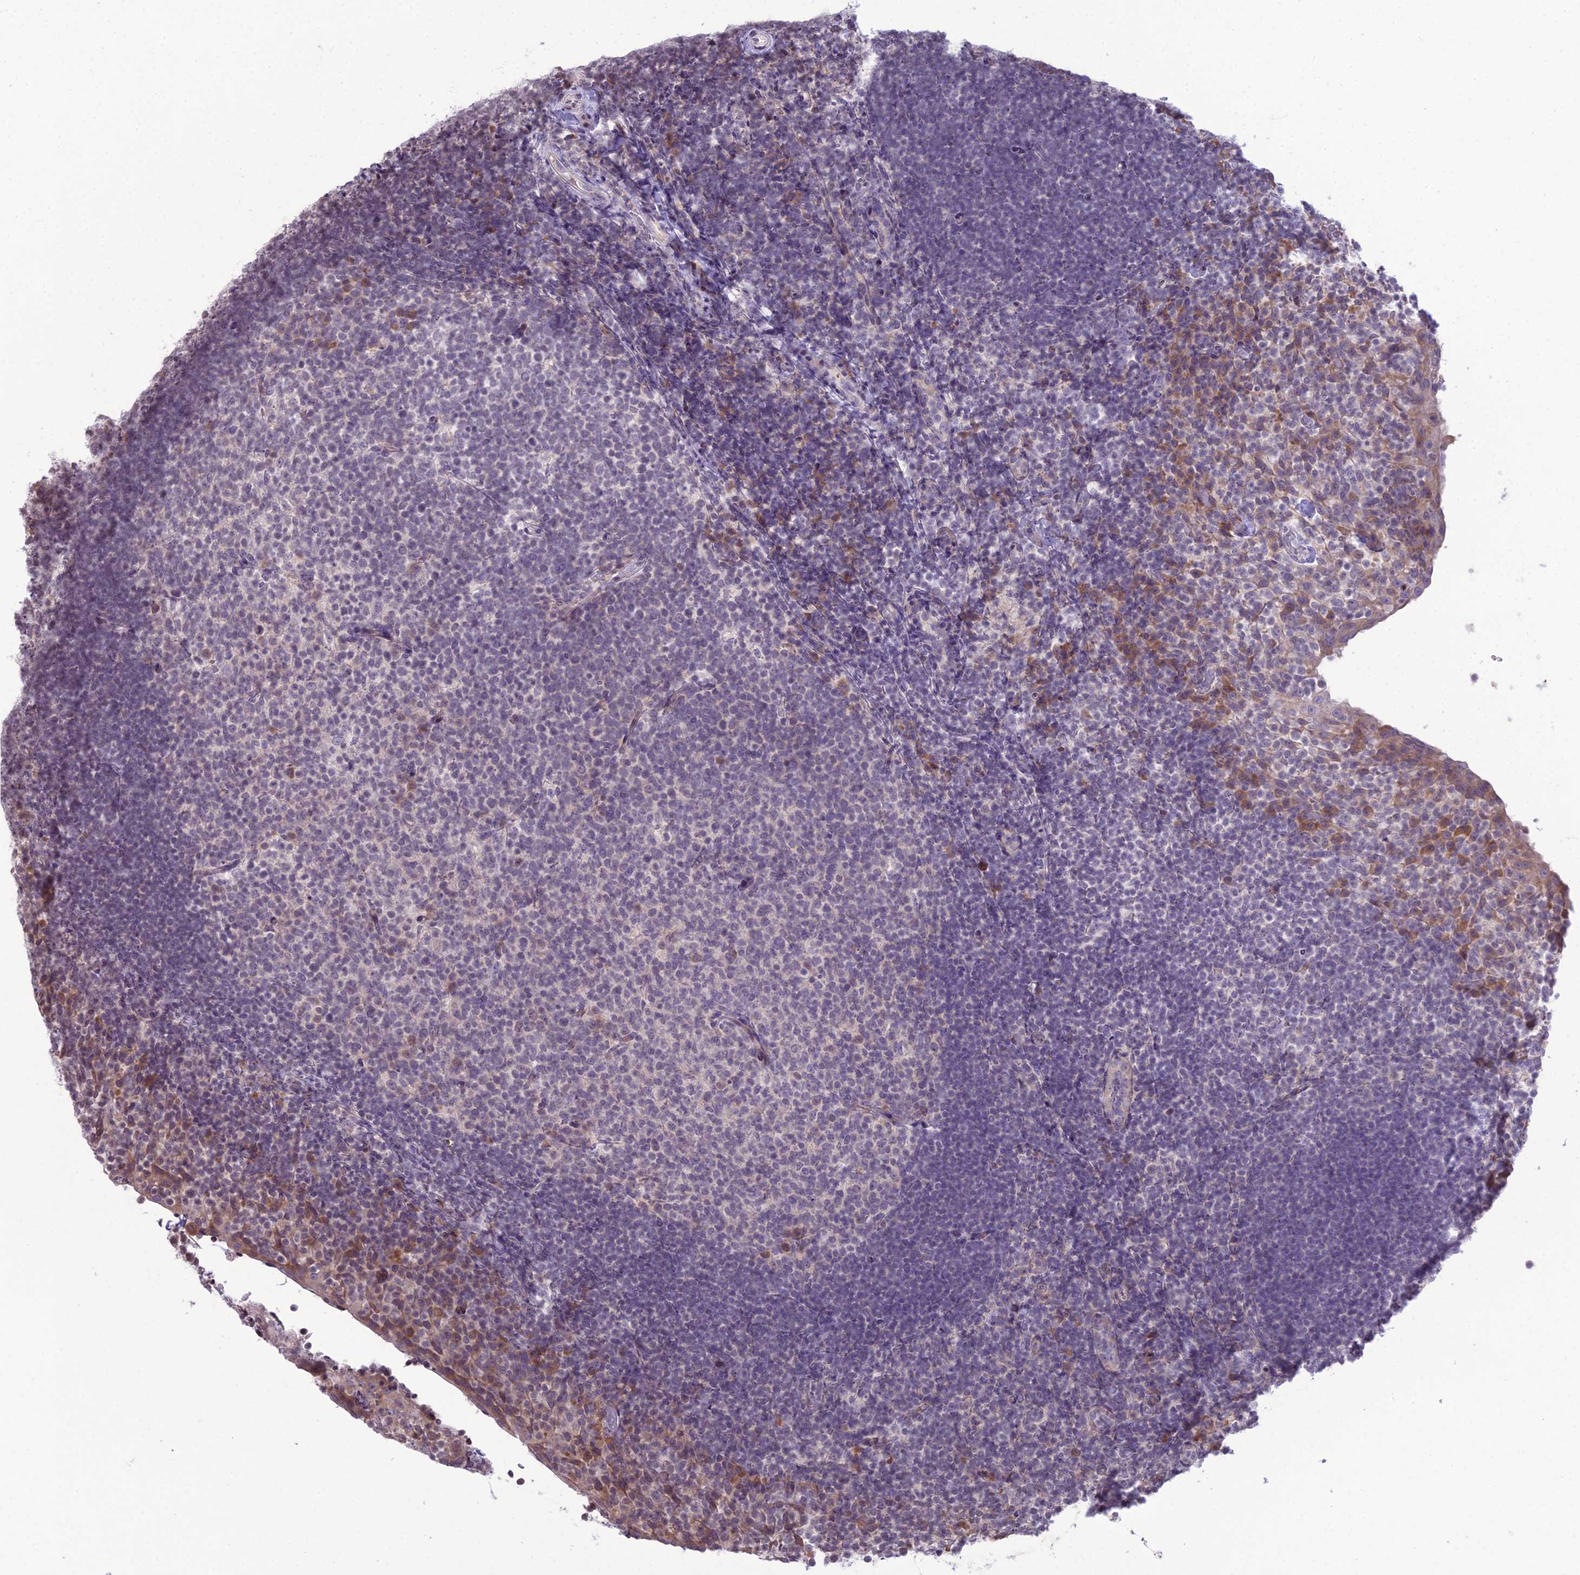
{"staining": {"intensity": "moderate", "quantity": "<25%", "location": "cytoplasmic/membranous"}, "tissue": "tonsil", "cell_type": "Germinal center cells", "image_type": "normal", "snomed": [{"axis": "morphology", "description": "Normal tissue, NOS"}, {"axis": "topography", "description": "Tonsil"}], "caption": "This histopathology image displays immunohistochemistry (IHC) staining of normal human tonsil, with low moderate cytoplasmic/membranous positivity in approximately <25% of germinal center cells.", "gene": "RPS26", "patient": {"sex": "female", "age": 10}}